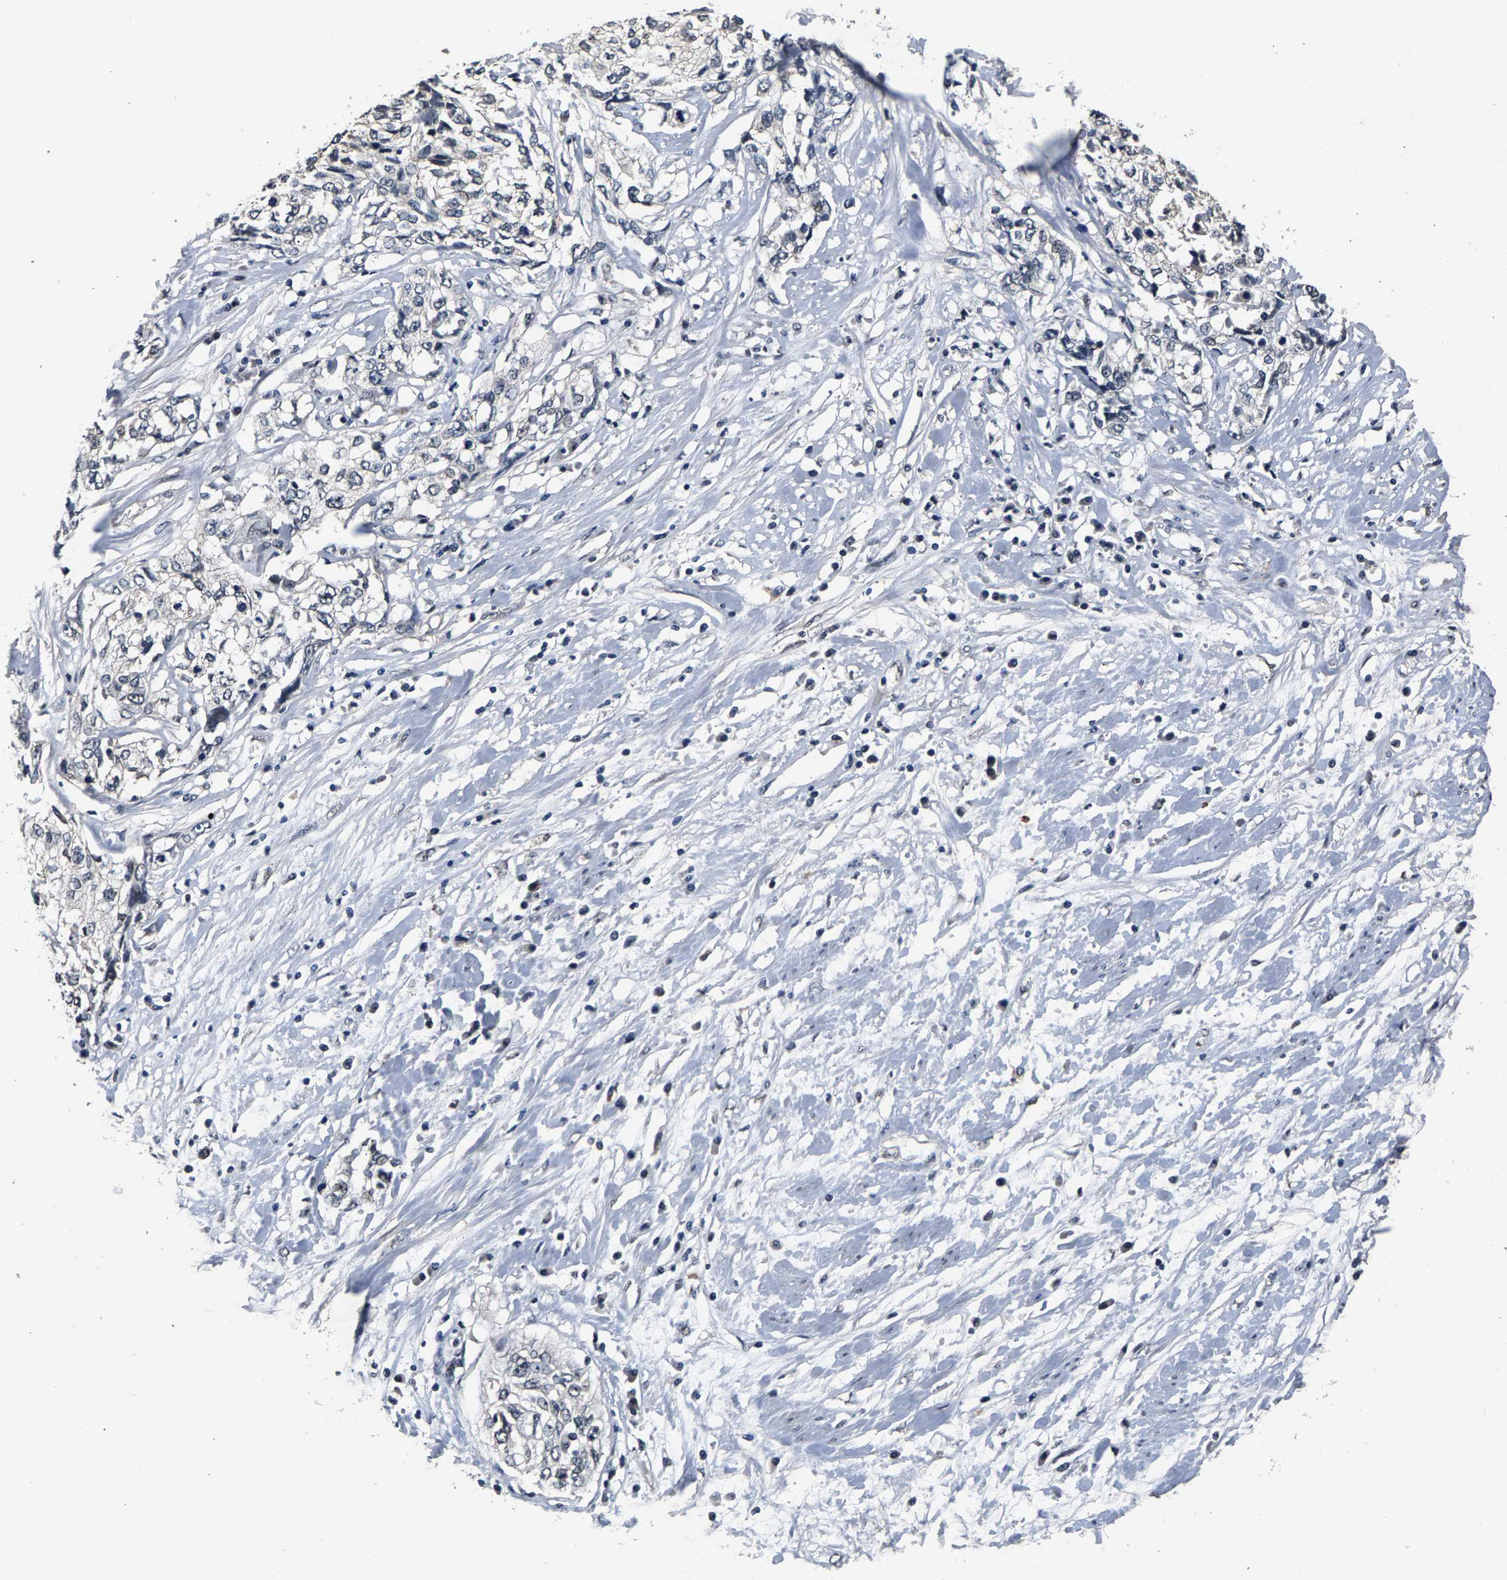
{"staining": {"intensity": "negative", "quantity": "none", "location": "none"}, "tissue": "cervical cancer", "cell_type": "Tumor cells", "image_type": "cancer", "snomed": [{"axis": "morphology", "description": "Squamous cell carcinoma, NOS"}, {"axis": "topography", "description": "Cervix"}], "caption": "This is an immunohistochemistry (IHC) micrograph of cervical cancer. There is no staining in tumor cells.", "gene": "RBM33", "patient": {"sex": "female", "age": 57}}